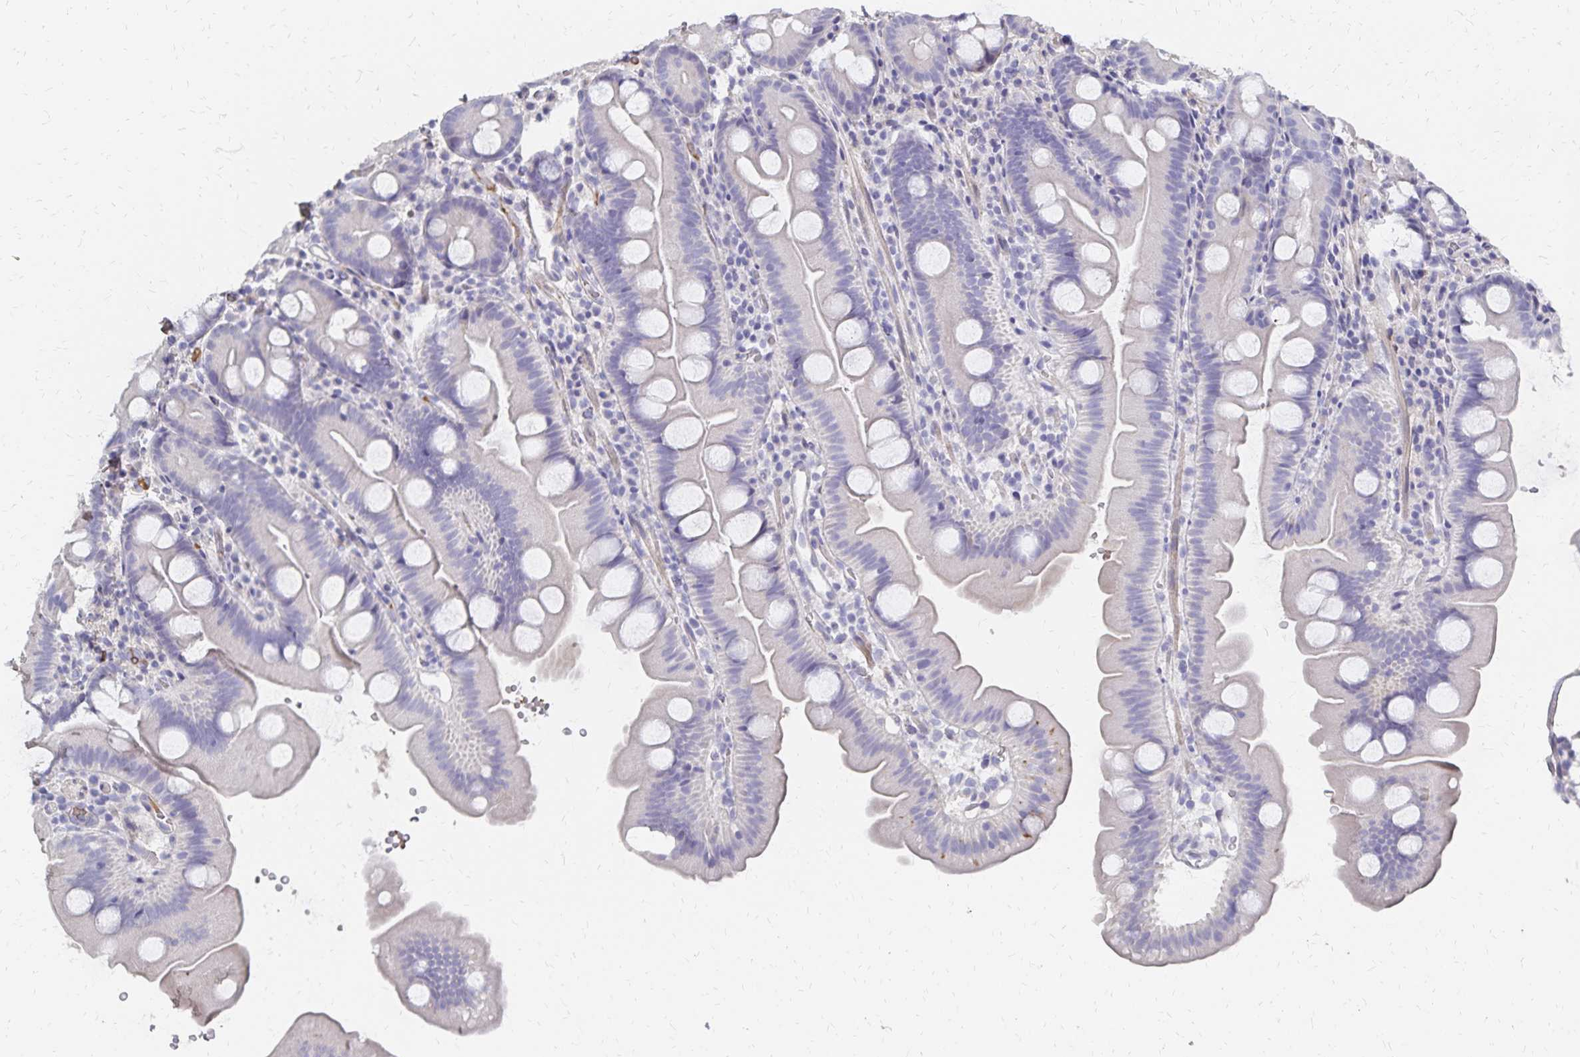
{"staining": {"intensity": "weak", "quantity": "<25%", "location": "cytoplasmic/membranous"}, "tissue": "small intestine", "cell_type": "Glandular cells", "image_type": "normal", "snomed": [{"axis": "morphology", "description": "Normal tissue, NOS"}, {"axis": "topography", "description": "Small intestine"}], "caption": "Immunohistochemical staining of unremarkable human small intestine displays no significant positivity in glandular cells.", "gene": "KISS1", "patient": {"sex": "female", "age": 68}}